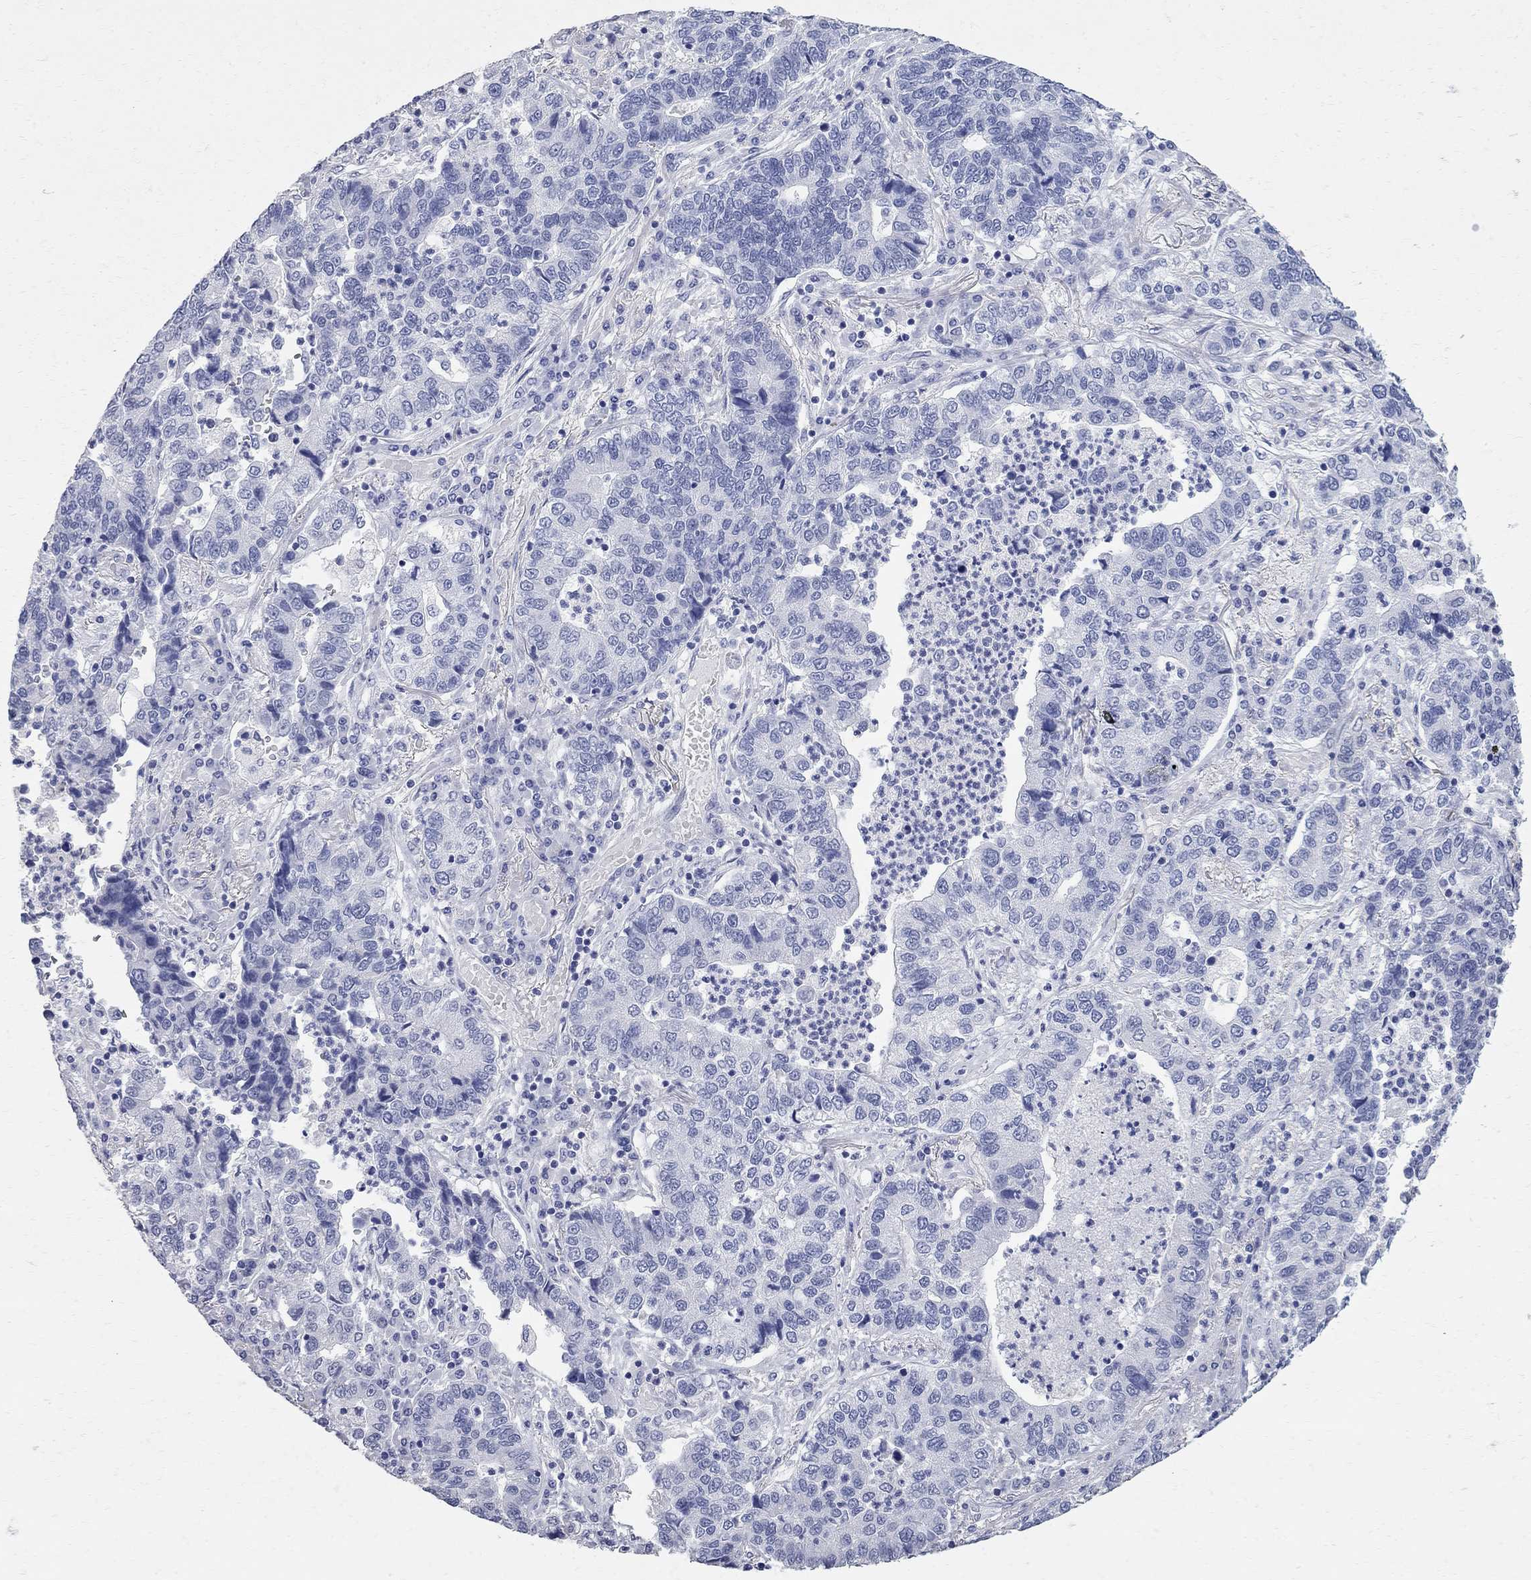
{"staining": {"intensity": "negative", "quantity": "none", "location": "none"}, "tissue": "lung cancer", "cell_type": "Tumor cells", "image_type": "cancer", "snomed": [{"axis": "morphology", "description": "Adenocarcinoma, NOS"}, {"axis": "topography", "description": "Lung"}], "caption": "Protein analysis of lung cancer reveals no significant staining in tumor cells.", "gene": "BPIFB1", "patient": {"sex": "female", "age": 57}}